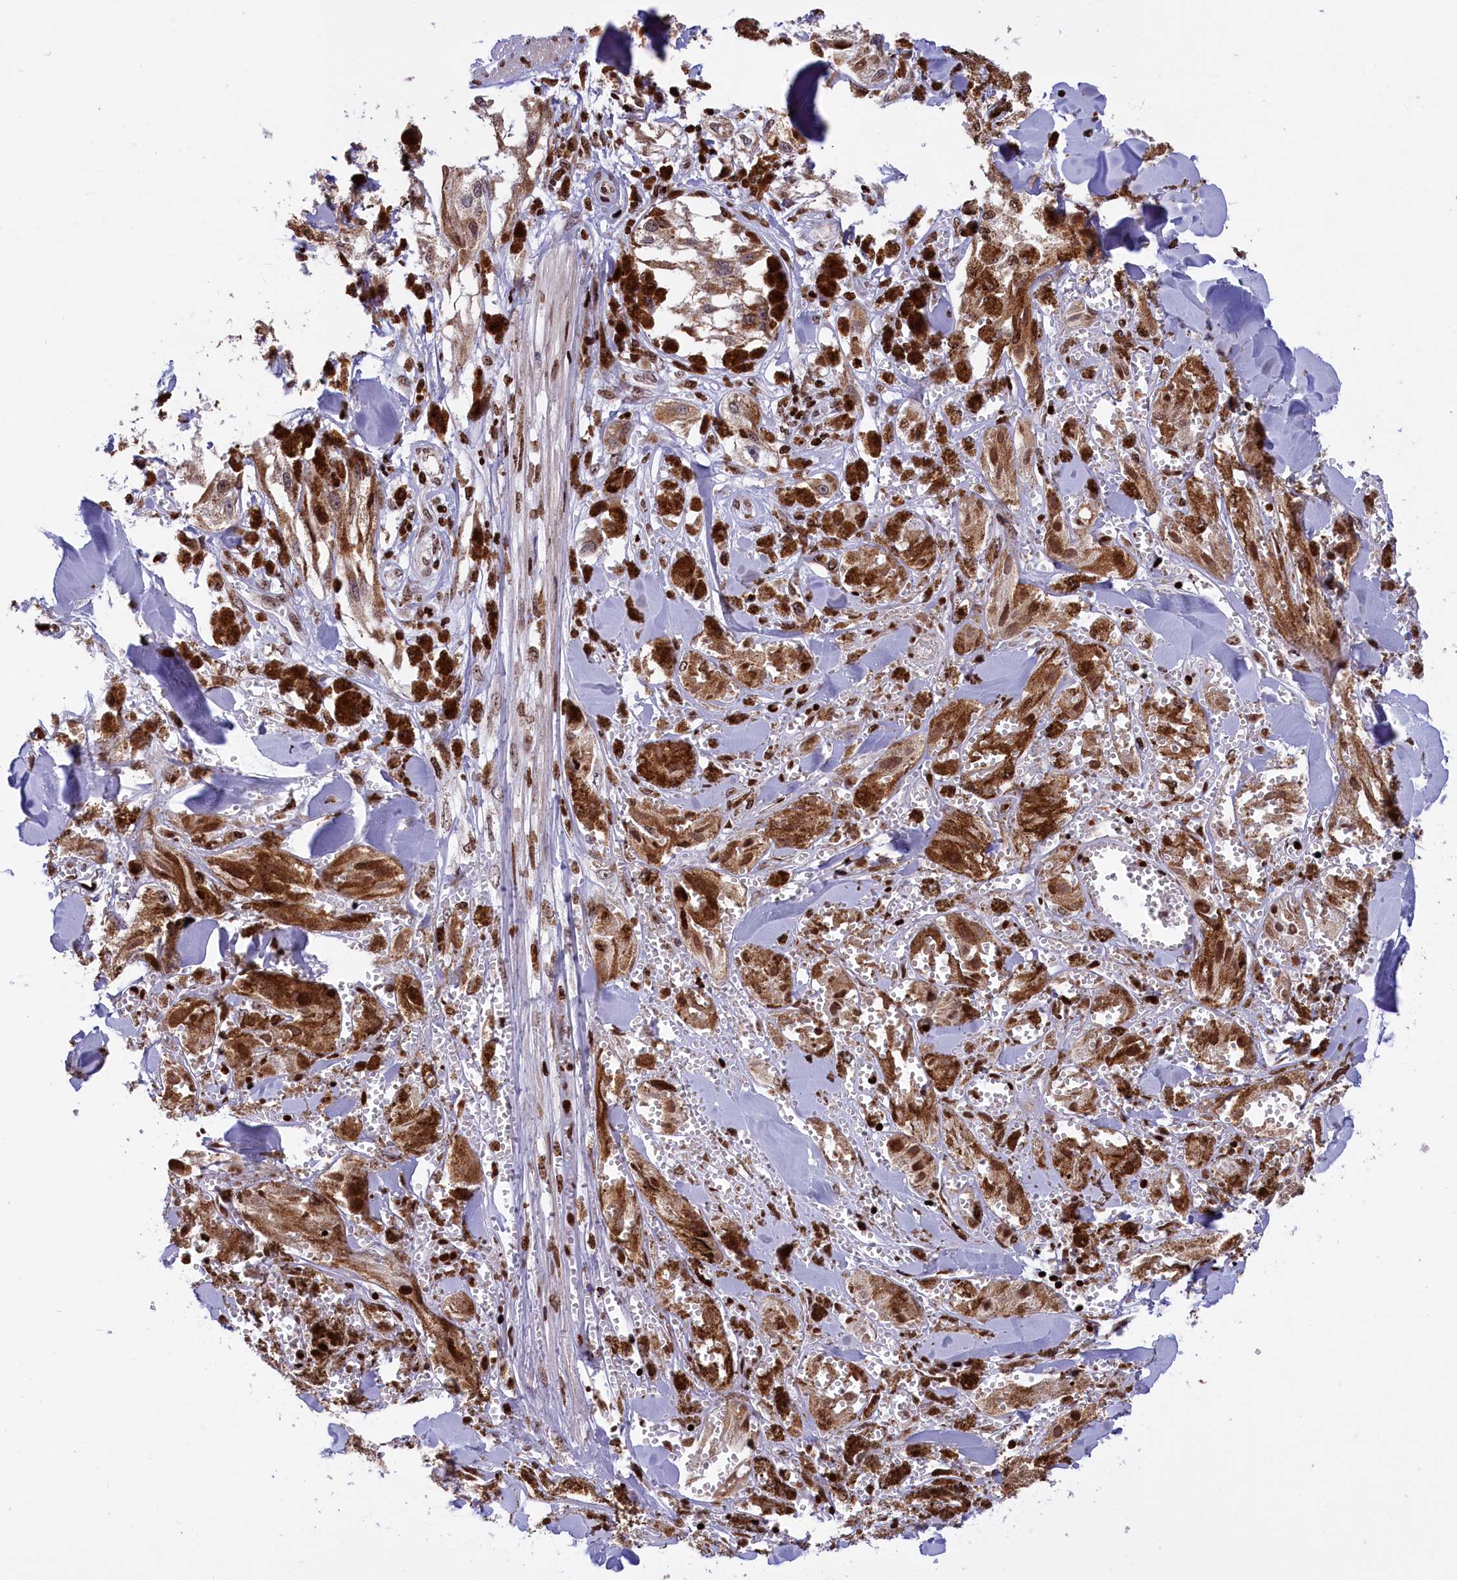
{"staining": {"intensity": "moderate", "quantity": ">75%", "location": "cytoplasmic/membranous,nuclear"}, "tissue": "melanoma", "cell_type": "Tumor cells", "image_type": "cancer", "snomed": [{"axis": "morphology", "description": "Malignant melanoma, NOS"}, {"axis": "topography", "description": "Skin"}], "caption": "Melanoma tissue shows moderate cytoplasmic/membranous and nuclear expression in about >75% of tumor cells, visualized by immunohistochemistry.", "gene": "TIMM29", "patient": {"sex": "male", "age": 88}}